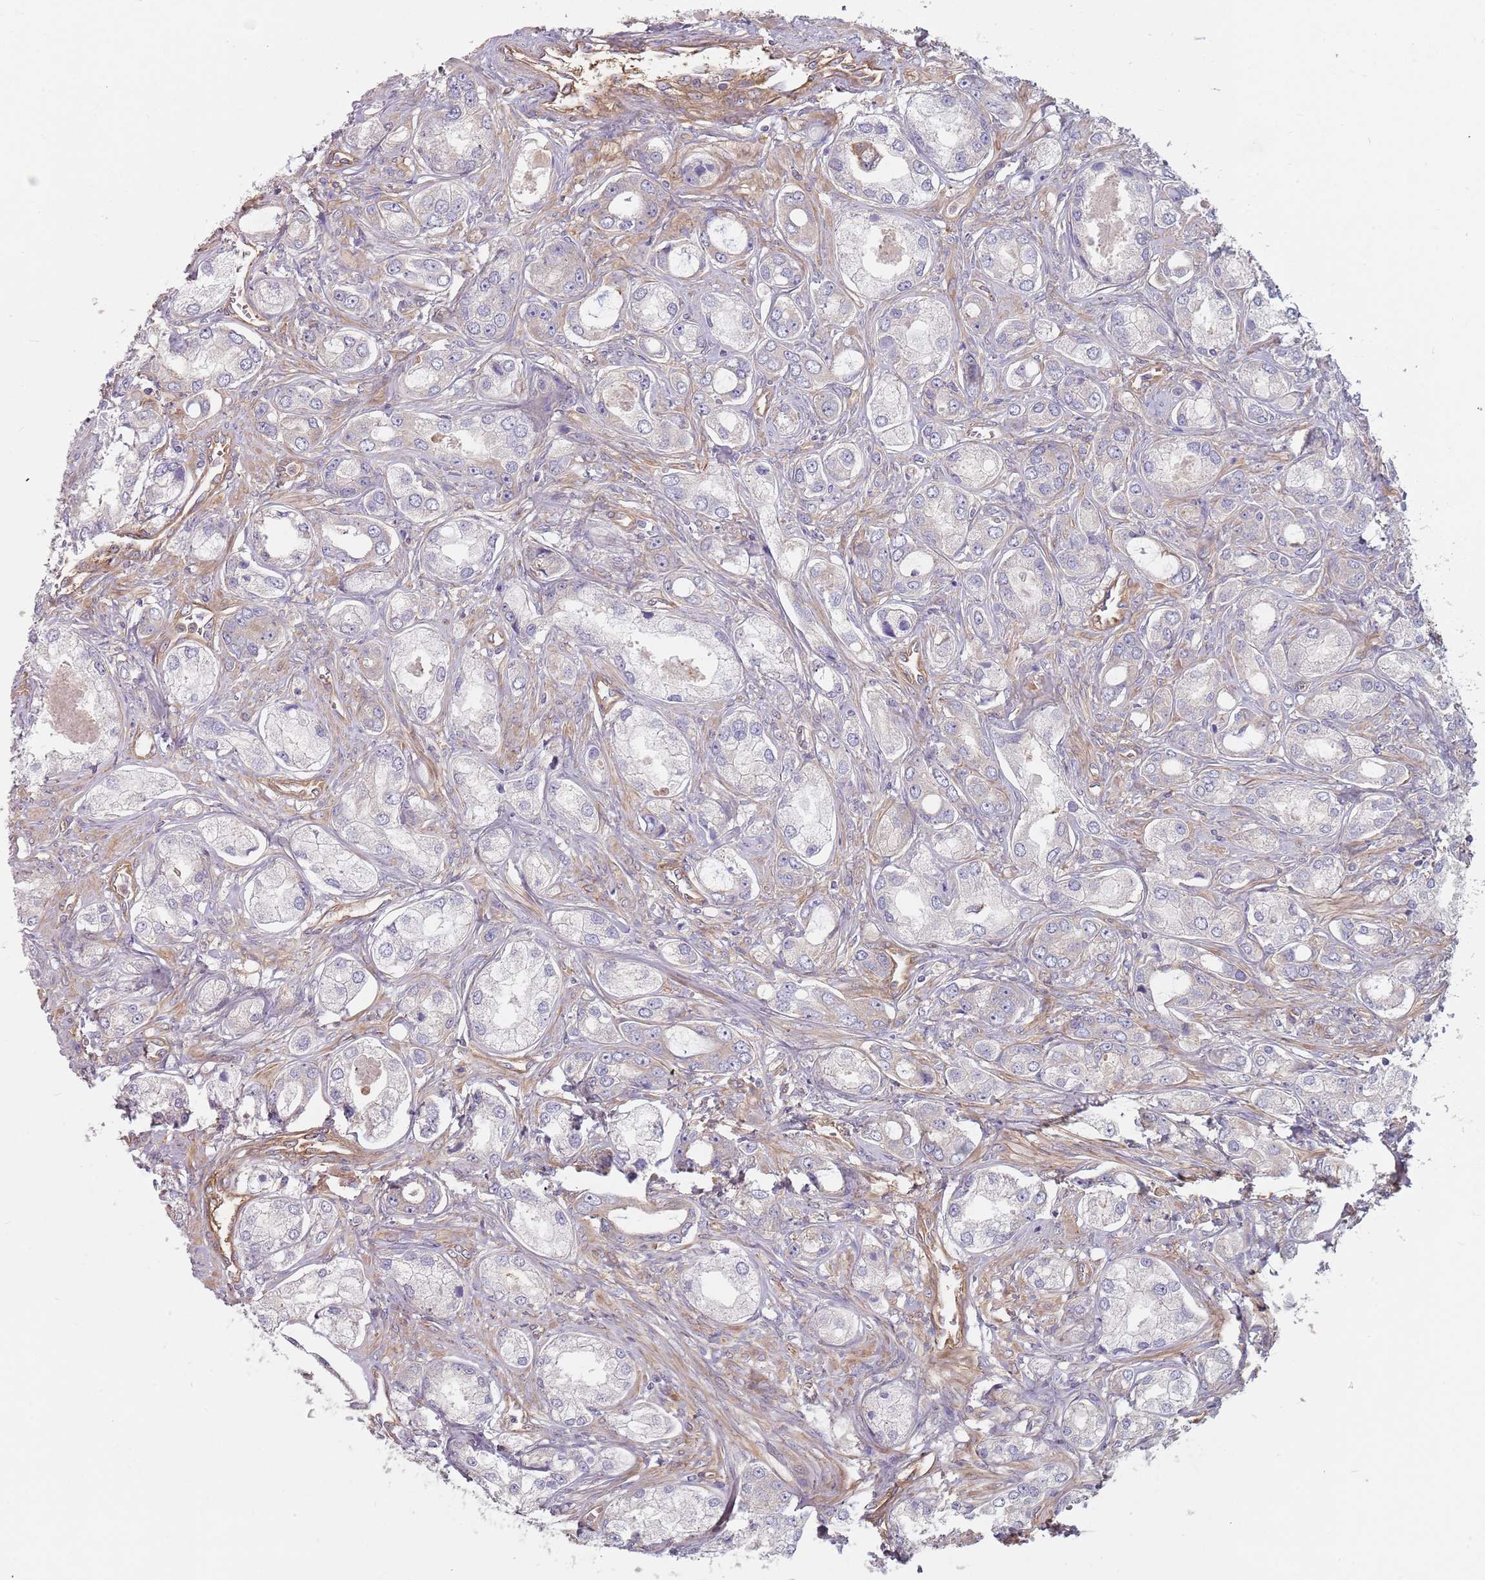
{"staining": {"intensity": "negative", "quantity": "none", "location": "none"}, "tissue": "prostate cancer", "cell_type": "Tumor cells", "image_type": "cancer", "snomed": [{"axis": "morphology", "description": "Adenocarcinoma, Low grade"}, {"axis": "topography", "description": "Prostate"}], "caption": "The image displays no significant expression in tumor cells of prostate cancer (adenocarcinoma (low-grade)).", "gene": "SPDL1", "patient": {"sex": "male", "age": 68}}